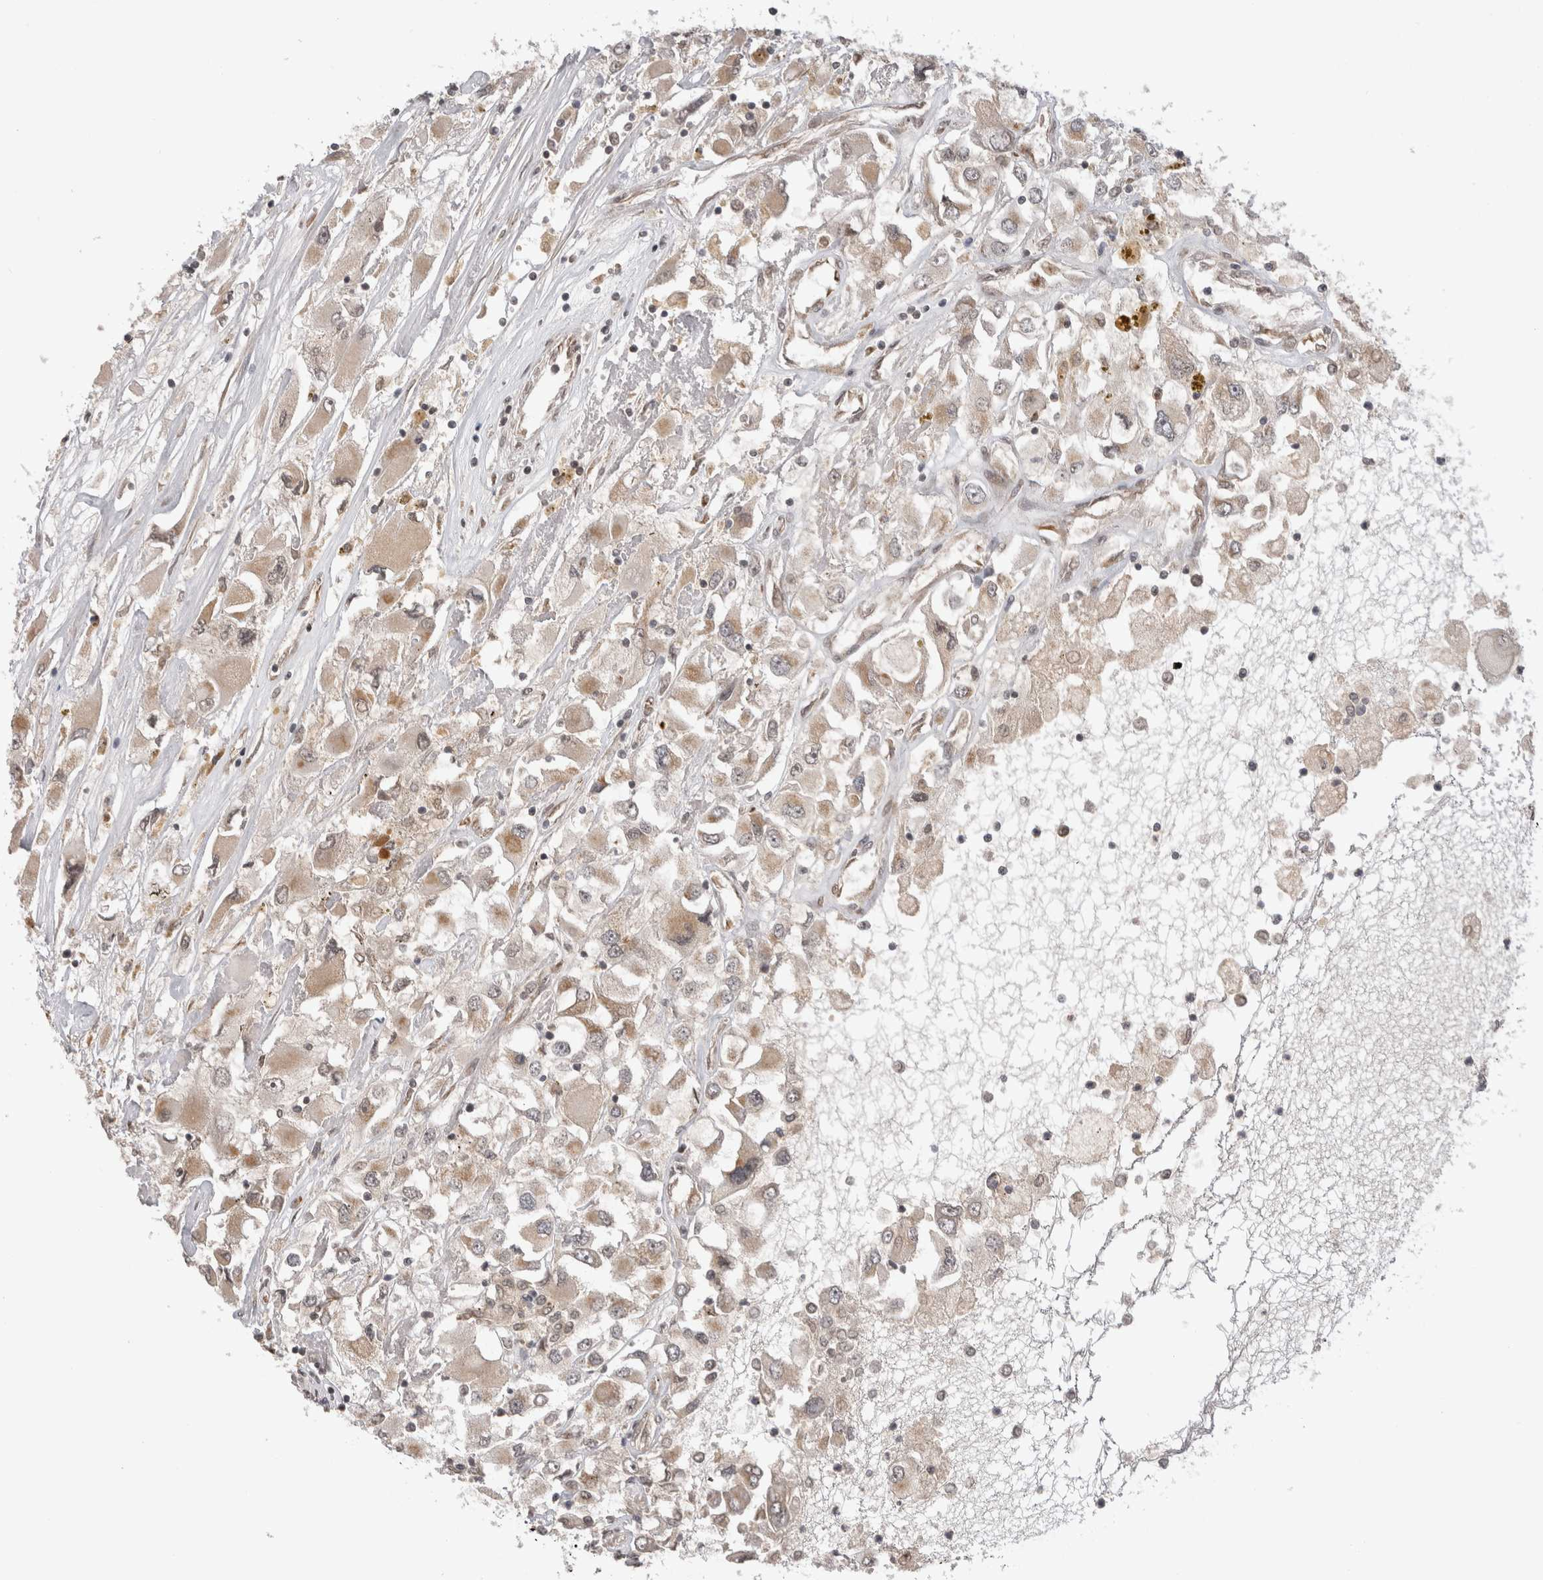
{"staining": {"intensity": "weak", "quantity": ">75%", "location": "cytoplasmic/membranous"}, "tissue": "renal cancer", "cell_type": "Tumor cells", "image_type": "cancer", "snomed": [{"axis": "morphology", "description": "Adenocarcinoma, NOS"}, {"axis": "topography", "description": "Kidney"}], "caption": "IHC staining of renal adenocarcinoma, which displays low levels of weak cytoplasmic/membranous staining in about >75% of tumor cells indicating weak cytoplasmic/membranous protein positivity. The staining was performed using DAB (brown) for protein detection and nuclei were counterstained in hematoxylin (blue).", "gene": "TMEM65", "patient": {"sex": "female", "age": 52}}